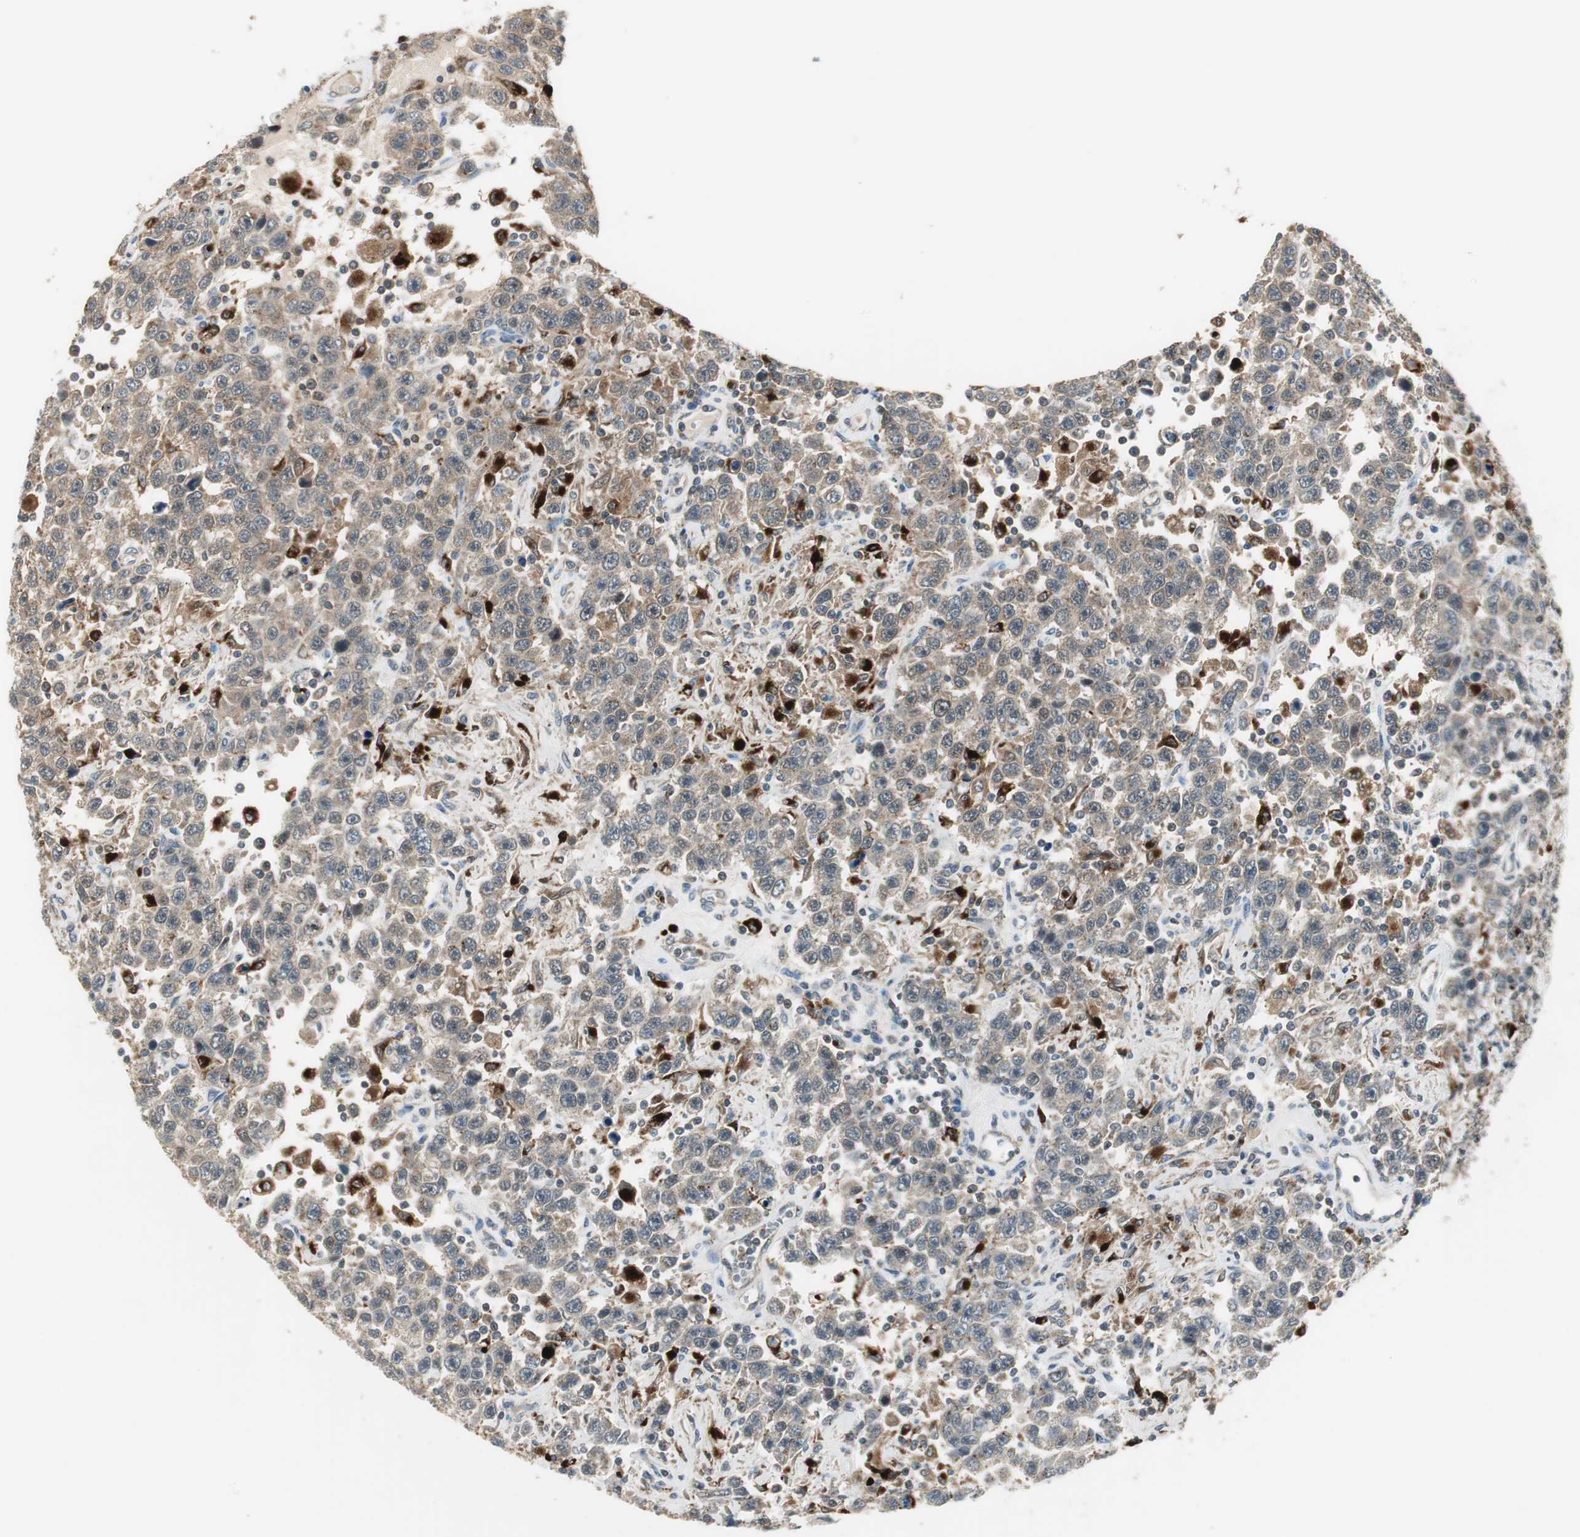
{"staining": {"intensity": "weak", "quantity": ">75%", "location": "cytoplasmic/membranous"}, "tissue": "testis cancer", "cell_type": "Tumor cells", "image_type": "cancer", "snomed": [{"axis": "morphology", "description": "Seminoma, NOS"}, {"axis": "topography", "description": "Testis"}], "caption": "Tumor cells exhibit low levels of weak cytoplasmic/membranous expression in approximately >75% of cells in testis cancer (seminoma). The protein is shown in brown color, while the nuclei are stained blue.", "gene": "NCK1", "patient": {"sex": "male", "age": 41}}